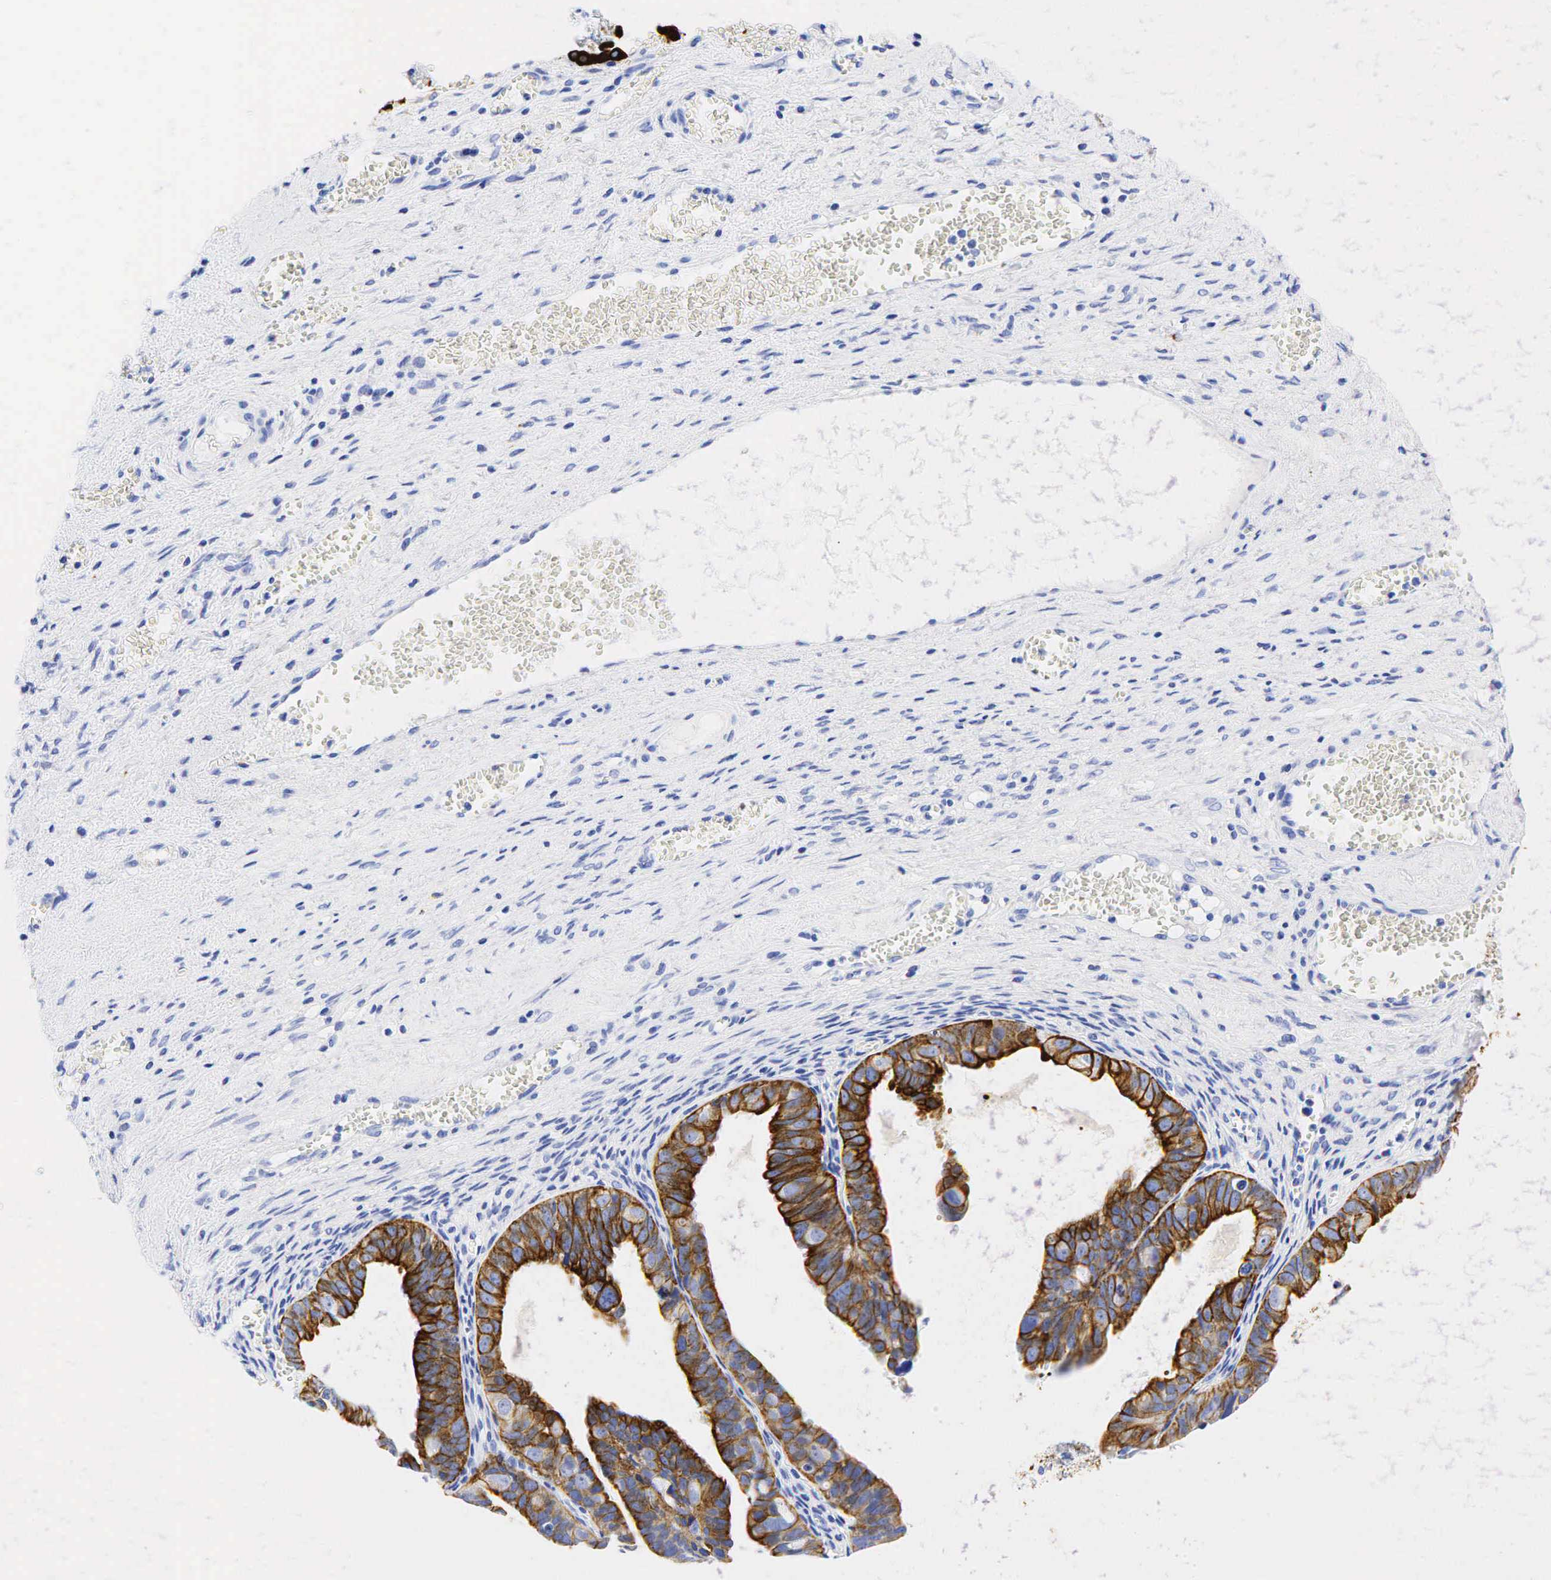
{"staining": {"intensity": "strong", "quantity": ">75%", "location": "cytoplasmic/membranous"}, "tissue": "ovarian cancer", "cell_type": "Tumor cells", "image_type": "cancer", "snomed": [{"axis": "morphology", "description": "Carcinoma, endometroid"}, {"axis": "topography", "description": "Ovary"}], "caption": "A photomicrograph of human ovarian endometroid carcinoma stained for a protein shows strong cytoplasmic/membranous brown staining in tumor cells. Ihc stains the protein of interest in brown and the nuclei are stained blue.", "gene": "KRT19", "patient": {"sex": "female", "age": 85}}